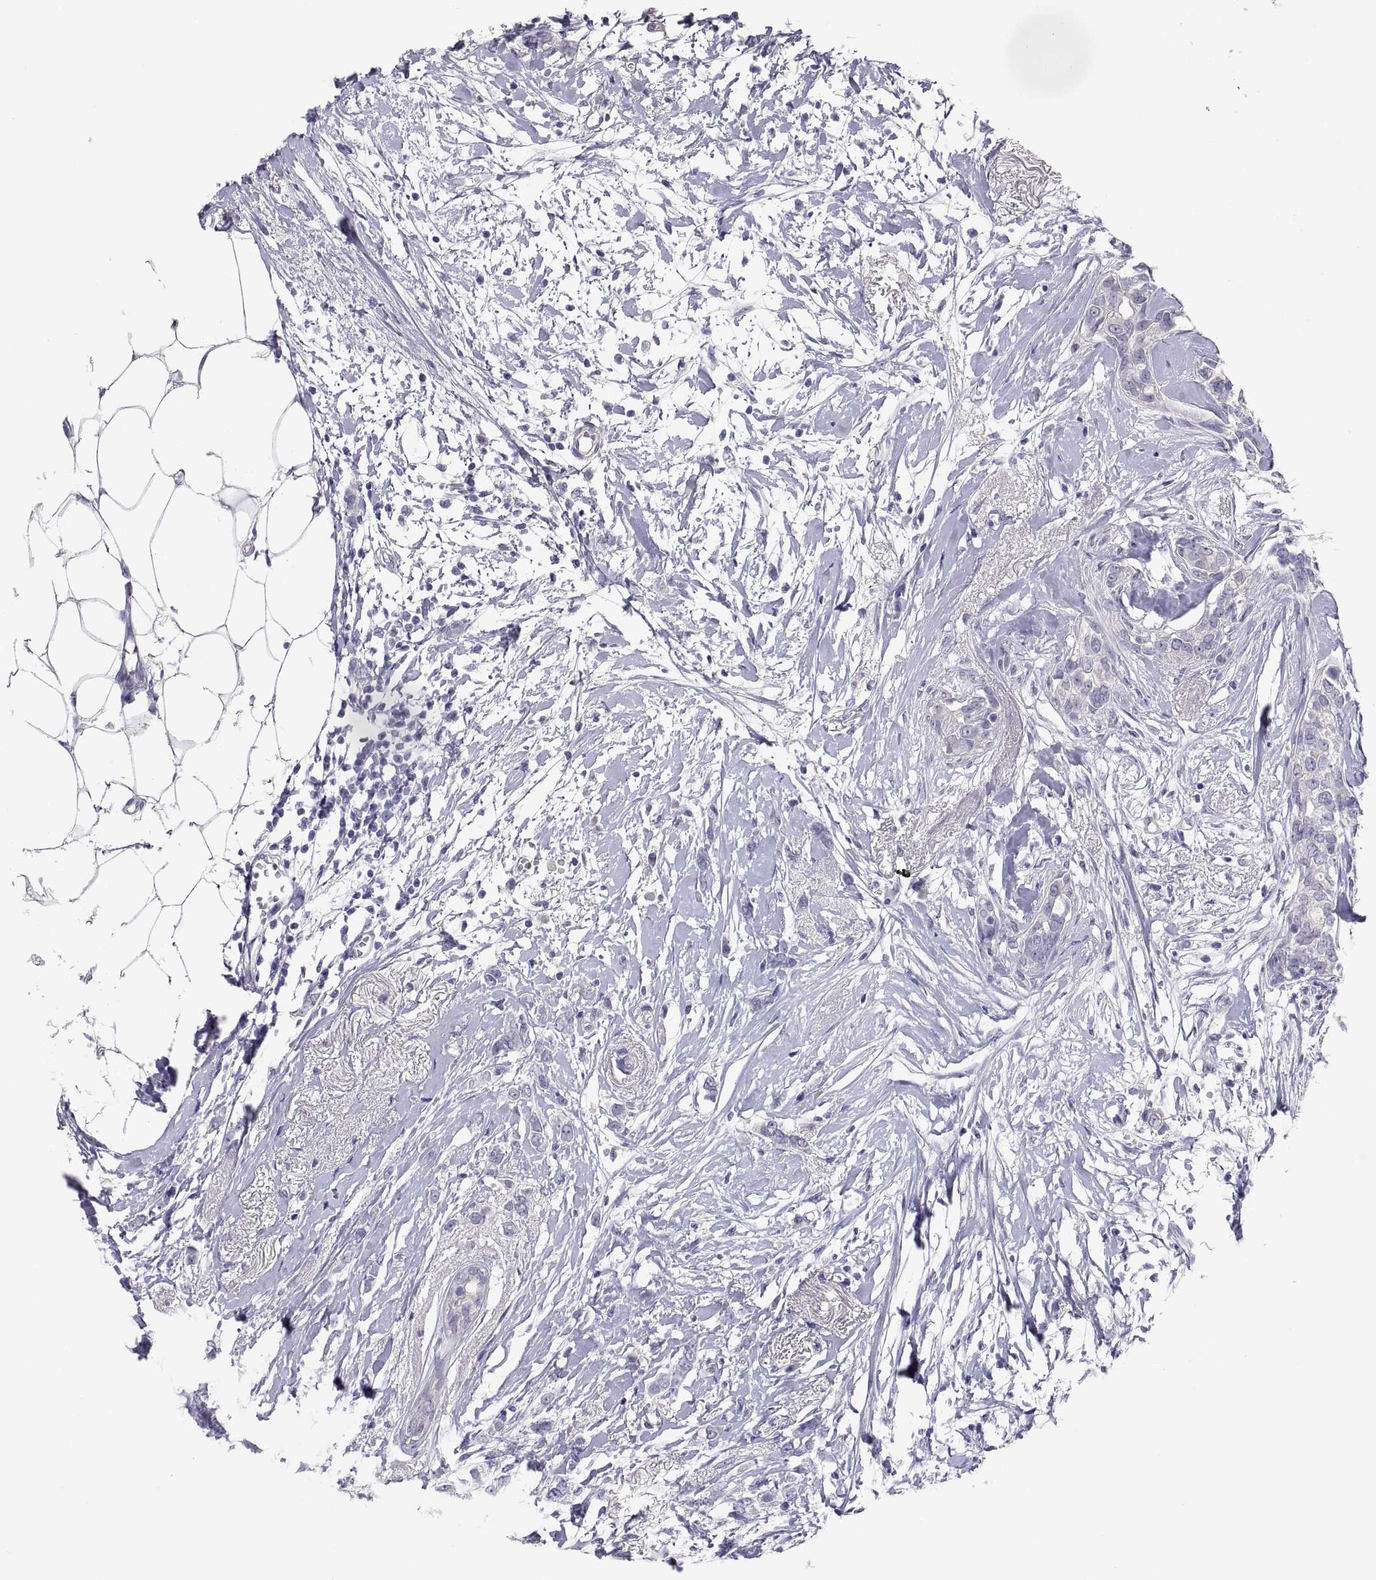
{"staining": {"intensity": "negative", "quantity": "none", "location": "none"}, "tissue": "breast cancer", "cell_type": "Tumor cells", "image_type": "cancer", "snomed": [{"axis": "morphology", "description": "Duct carcinoma"}, {"axis": "topography", "description": "Breast"}], "caption": "Breast invasive ductal carcinoma stained for a protein using IHC demonstrates no positivity tumor cells.", "gene": "STRC", "patient": {"sex": "female", "age": 40}}